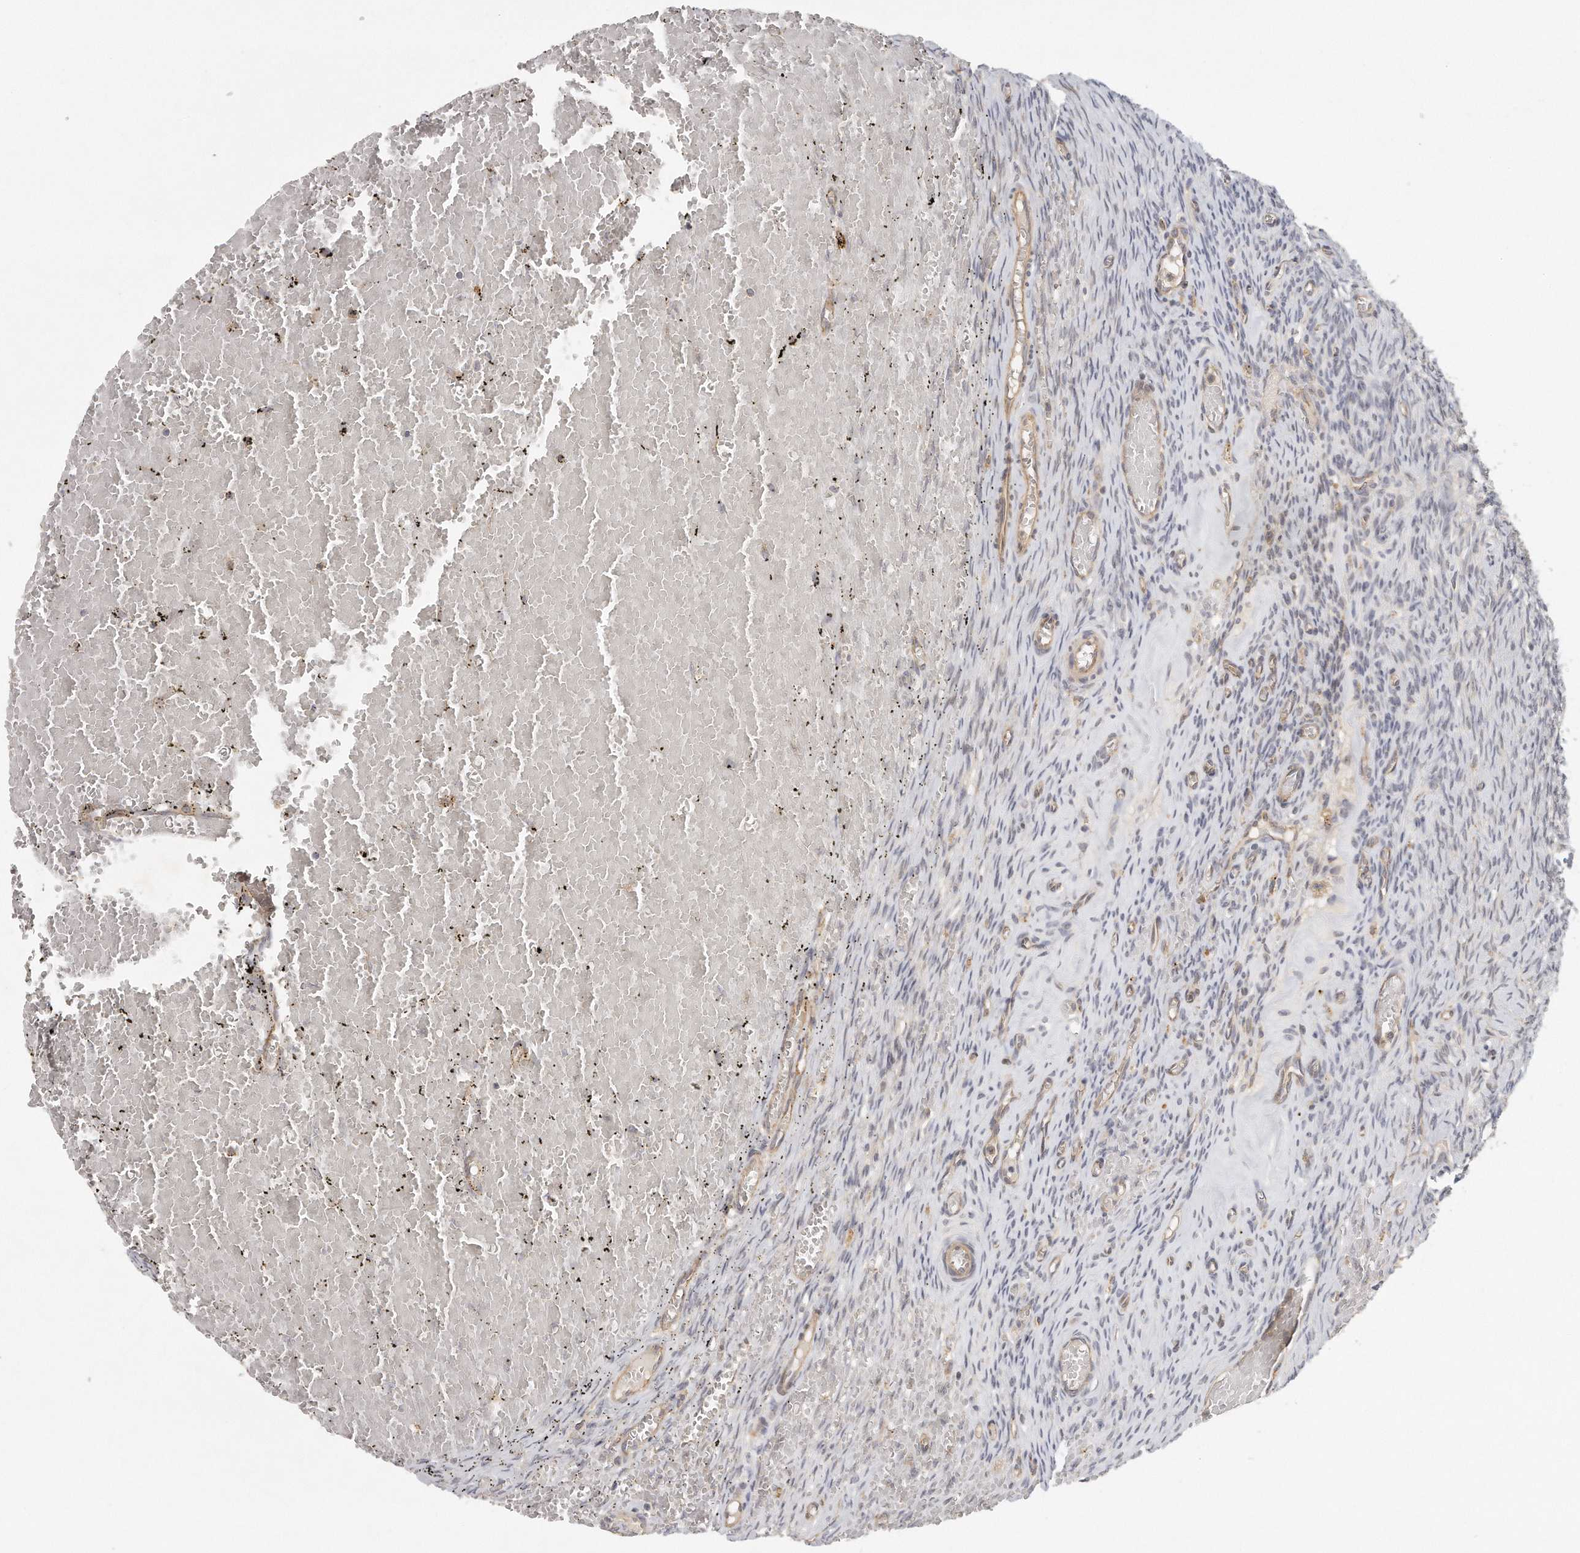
{"staining": {"intensity": "moderate", "quantity": ">75%", "location": "cytoplasmic/membranous"}, "tissue": "ovary", "cell_type": "Follicle cells", "image_type": "normal", "snomed": [{"axis": "morphology", "description": "Adenocarcinoma, NOS"}, {"axis": "topography", "description": "Endometrium"}], "caption": "Immunohistochemical staining of unremarkable ovary exhibits >75% levels of moderate cytoplasmic/membranous protein staining in about >75% of follicle cells. (Stains: DAB in brown, nuclei in blue, Microscopy: brightfield microscopy at high magnification).", "gene": "MTERF4", "patient": {"sex": "female", "age": 32}}